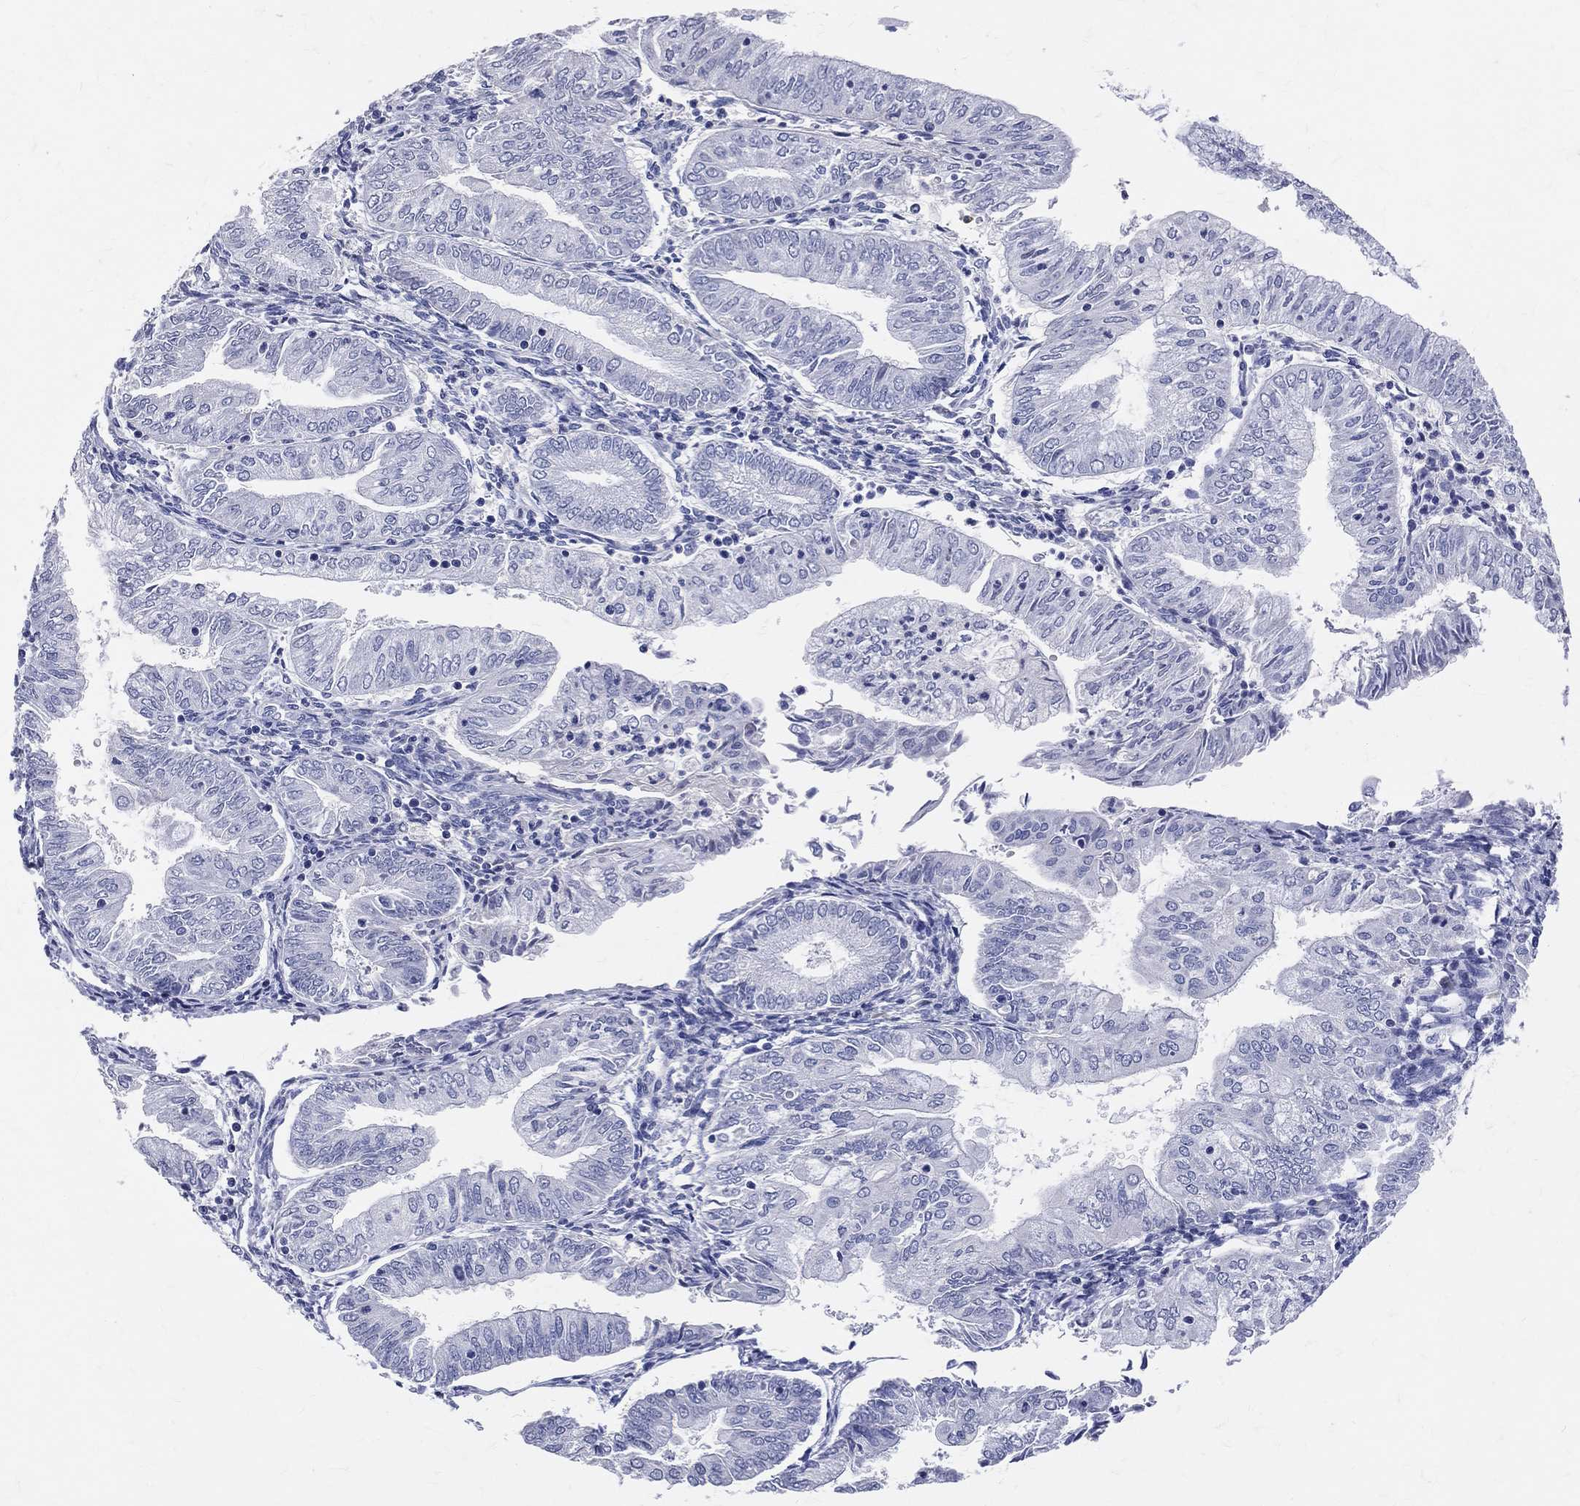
{"staining": {"intensity": "negative", "quantity": "none", "location": "none"}, "tissue": "endometrial cancer", "cell_type": "Tumor cells", "image_type": "cancer", "snomed": [{"axis": "morphology", "description": "Adenocarcinoma, NOS"}, {"axis": "topography", "description": "Endometrium"}], "caption": "Human endometrial cancer stained for a protein using immunohistochemistry (IHC) exhibits no expression in tumor cells.", "gene": "LAT", "patient": {"sex": "female", "age": 55}}